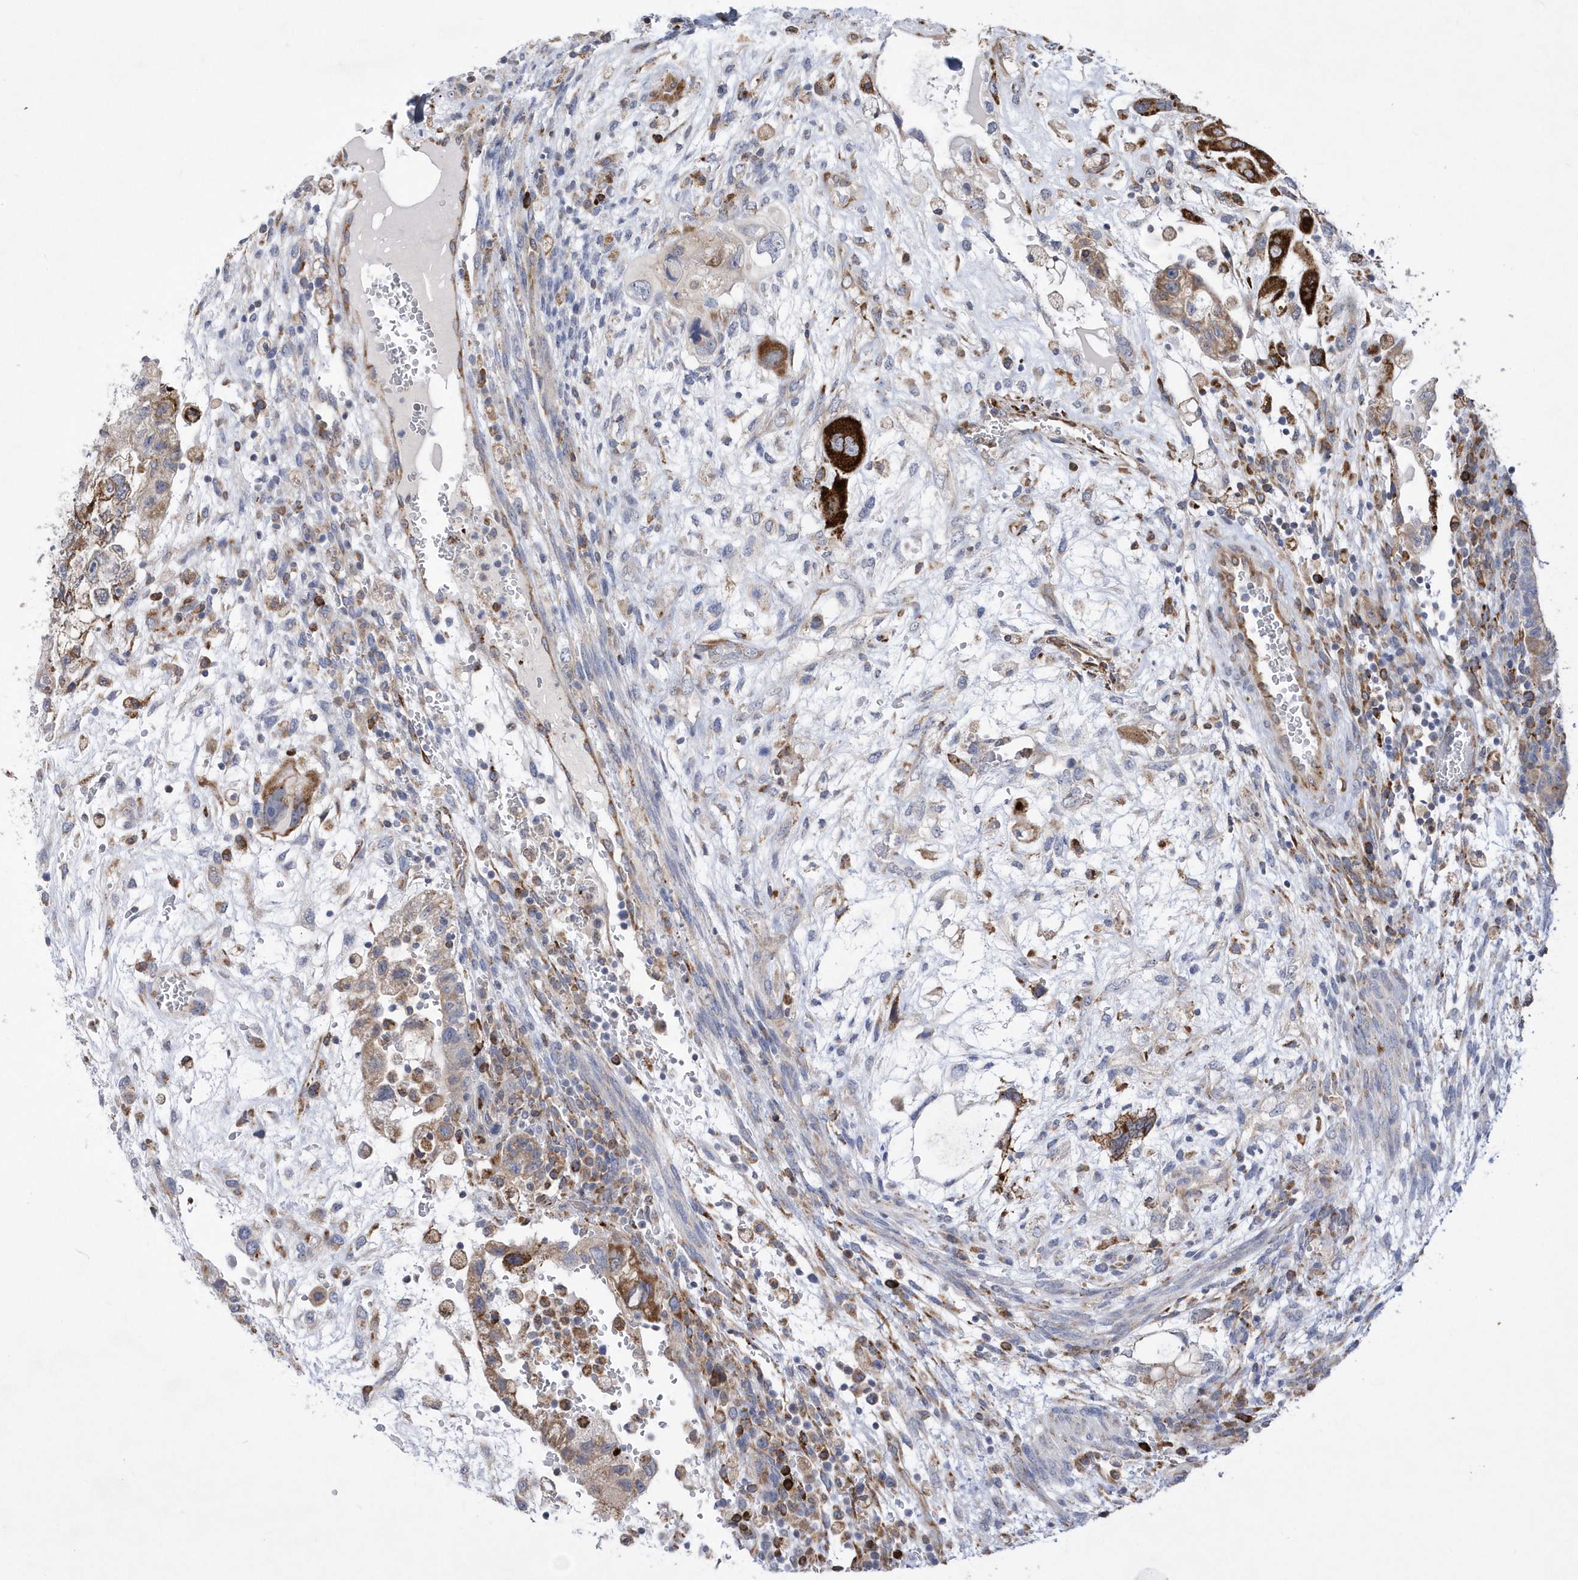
{"staining": {"intensity": "moderate", "quantity": "25%-75%", "location": "cytoplasmic/membranous"}, "tissue": "testis cancer", "cell_type": "Tumor cells", "image_type": "cancer", "snomed": [{"axis": "morphology", "description": "Carcinoma, Embryonal, NOS"}, {"axis": "topography", "description": "Testis"}], "caption": "Protein staining by immunohistochemistry demonstrates moderate cytoplasmic/membranous staining in approximately 25%-75% of tumor cells in testis cancer (embryonal carcinoma).", "gene": "MED31", "patient": {"sex": "male", "age": 36}}